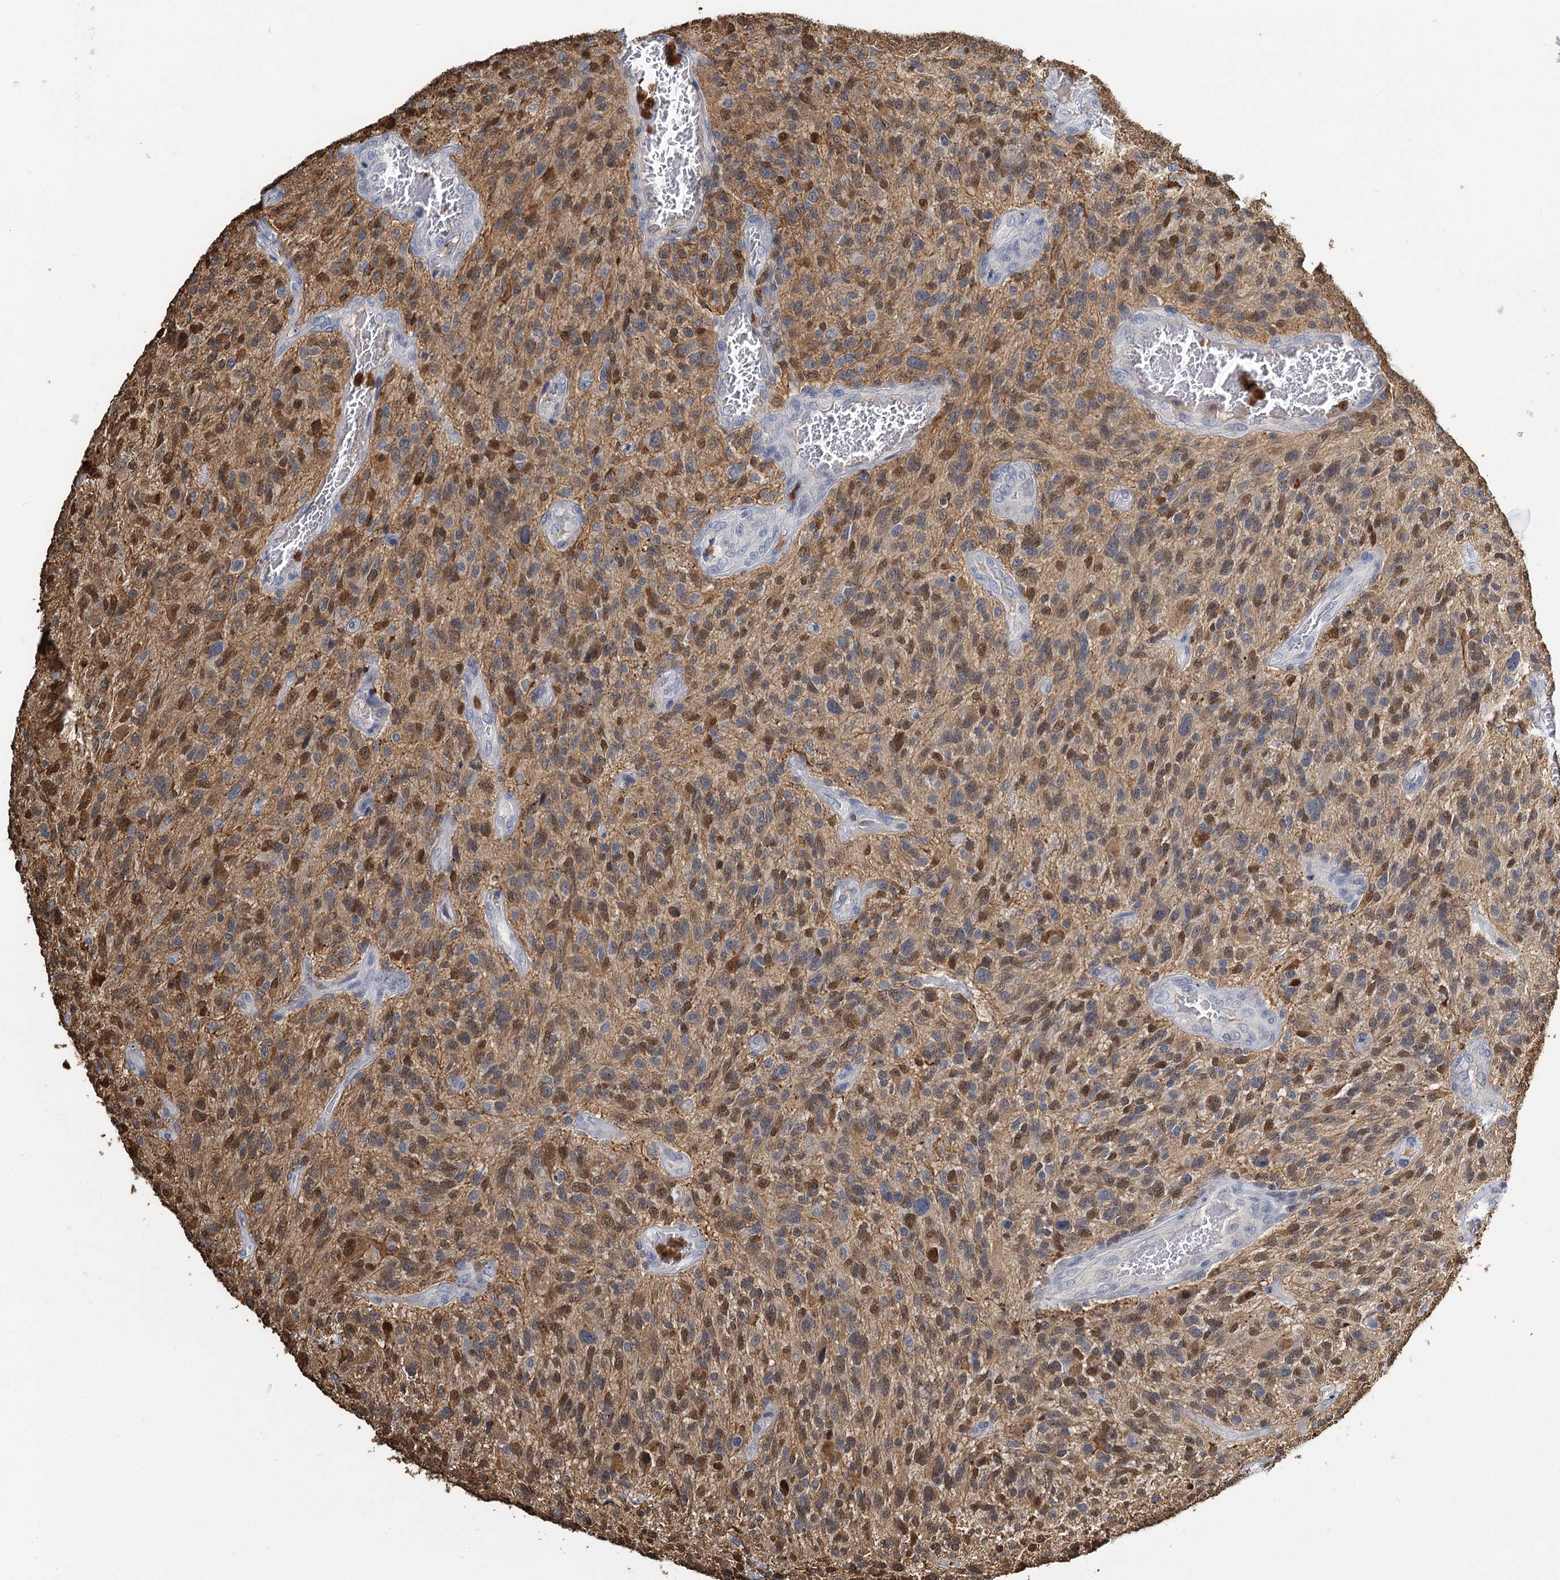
{"staining": {"intensity": "weak", "quantity": ">75%", "location": "cytoplasmic/membranous,nuclear"}, "tissue": "glioma", "cell_type": "Tumor cells", "image_type": "cancer", "snomed": [{"axis": "morphology", "description": "Glioma, malignant, High grade"}, {"axis": "topography", "description": "Brain"}], "caption": "IHC image of human glioma stained for a protein (brown), which exhibits low levels of weak cytoplasmic/membranous and nuclear staining in about >75% of tumor cells.", "gene": "S100A6", "patient": {"sex": "male", "age": 47}}